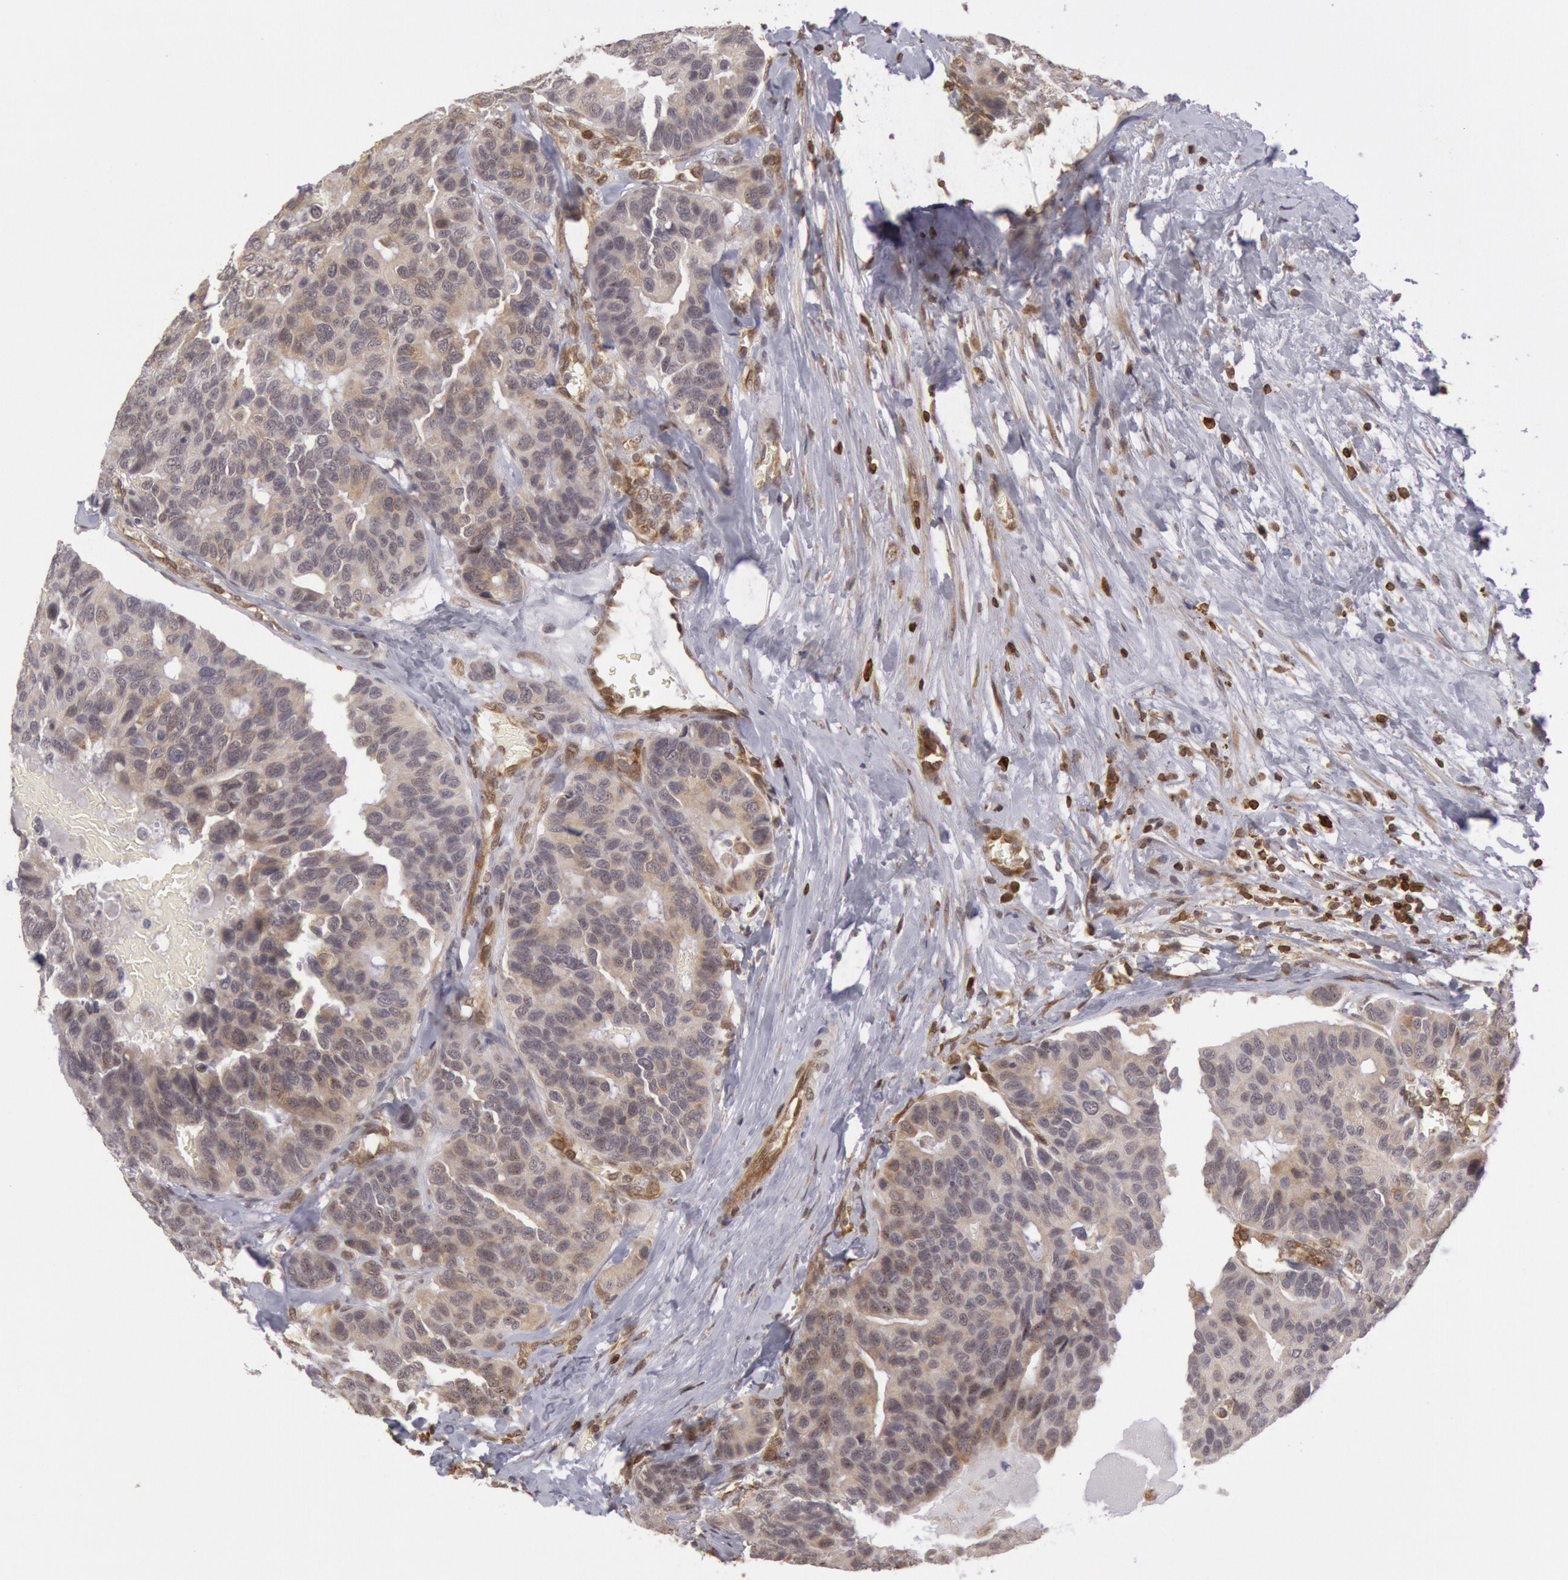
{"staining": {"intensity": "negative", "quantity": "none", "location": "none"}, "tissue": "breast cancer", "cell_type": "Tumor cells", "image_type": "cancer", "snomed": [{"axis": "morphology", "description": "Duct carcinoma"}, {"axis": "topography", "description": "Breast"}], "caption": "Immunohistochemistry of human breast cancer demonstrates no staining in tumor cells.", "gene": "TAP2", "patient": {"sex": "female", "age": 69}}